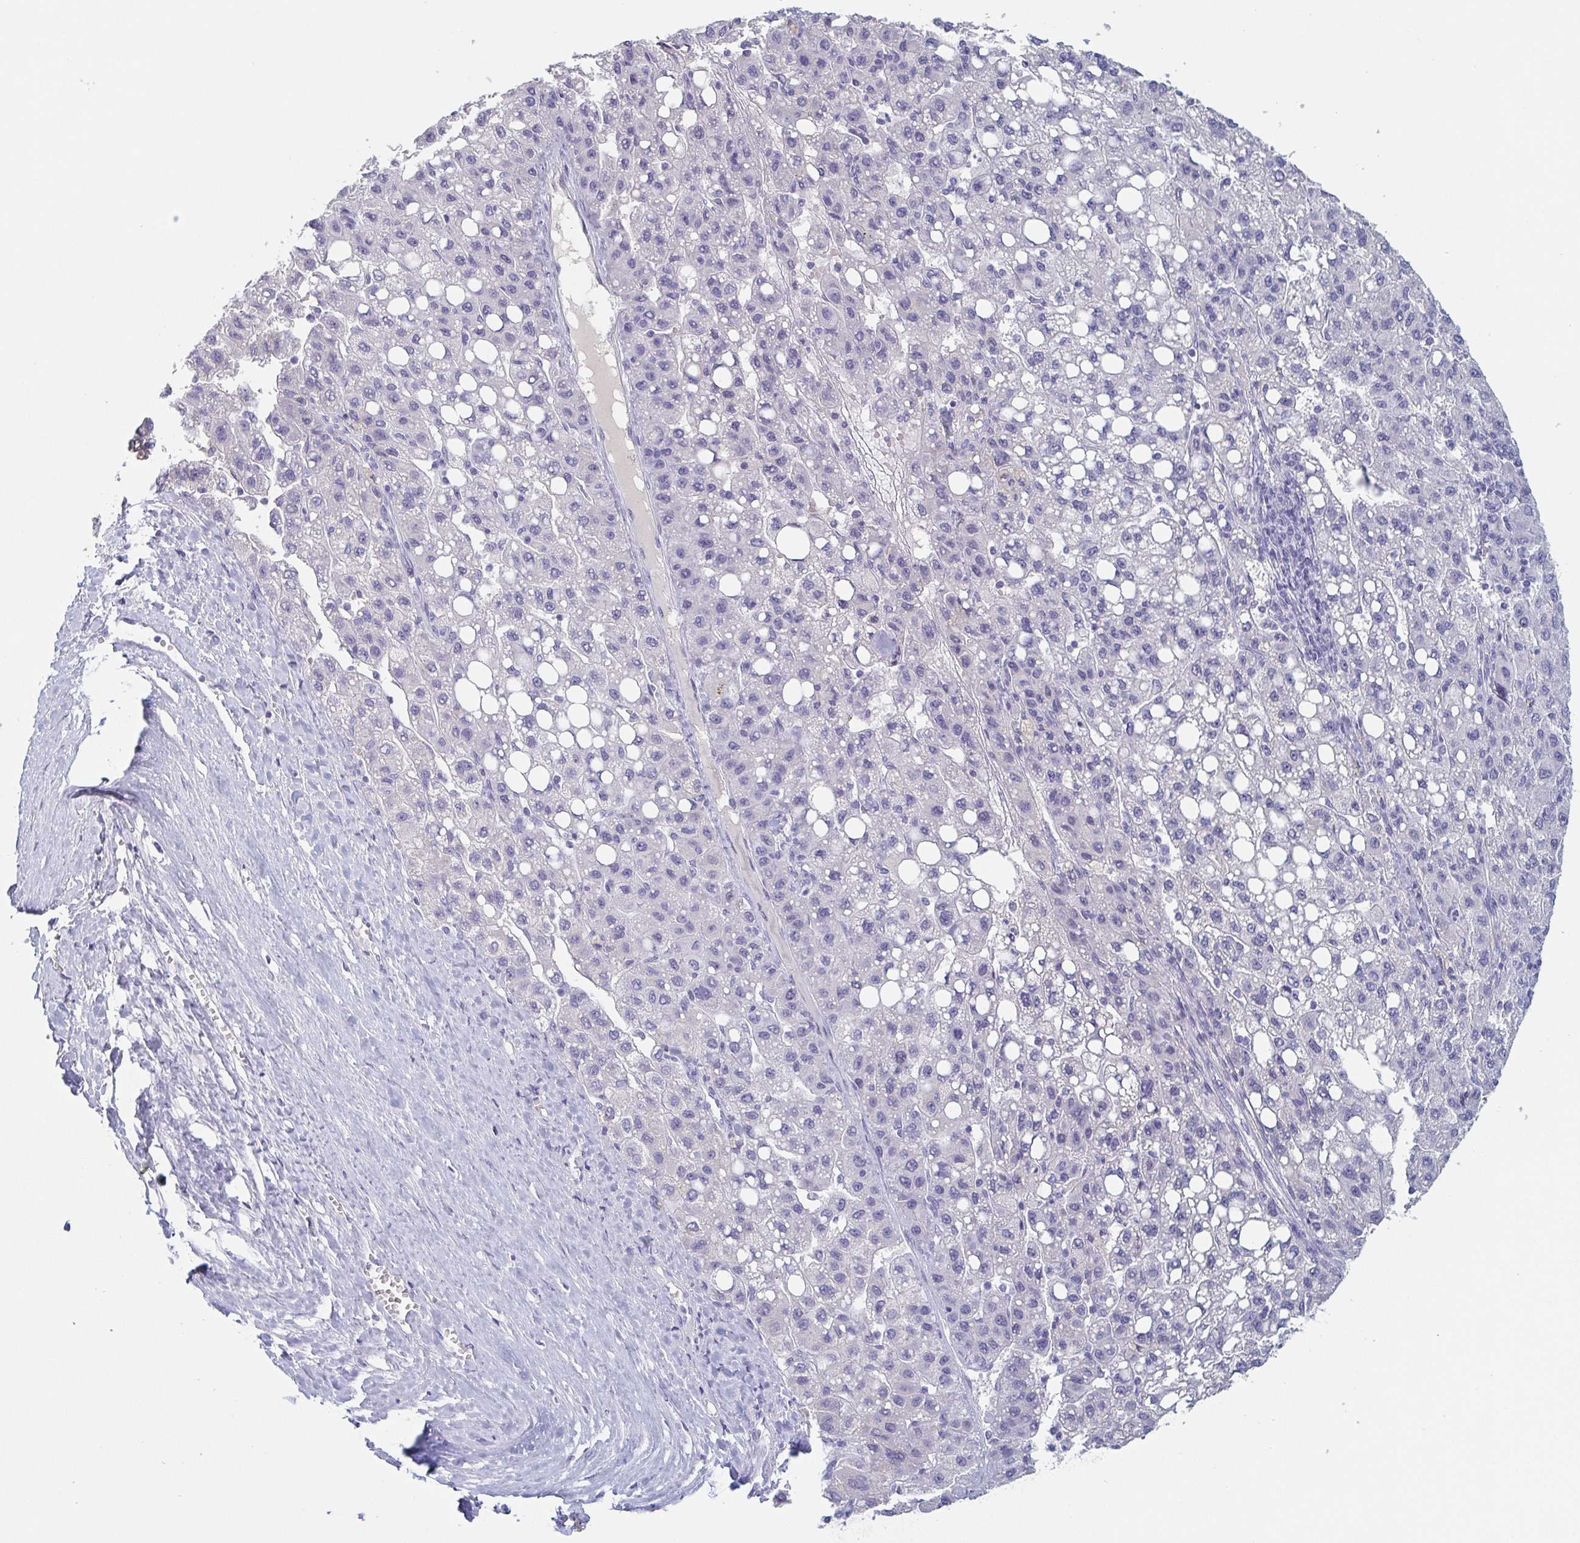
{"staining": {"intensity": "negative", "quantity": "none", "location": "none"}, "tissue": "liver cancer", "cell_type": "Tumor cells", "image_type": "cancer", "snomed": [{"axis": "morphology", "description": "Carcinoma, Hepatocellular, NOS"}, {"axis": "topography", "description": "Liver"}], "caption": "DAB immunohistochemical staining of human liver cancer (hepatocellular carcinoma) demonstrates no significant staining in tumor cells.", "gene": "ITLN1", "patient": {"sex": "female", "age": 82}}